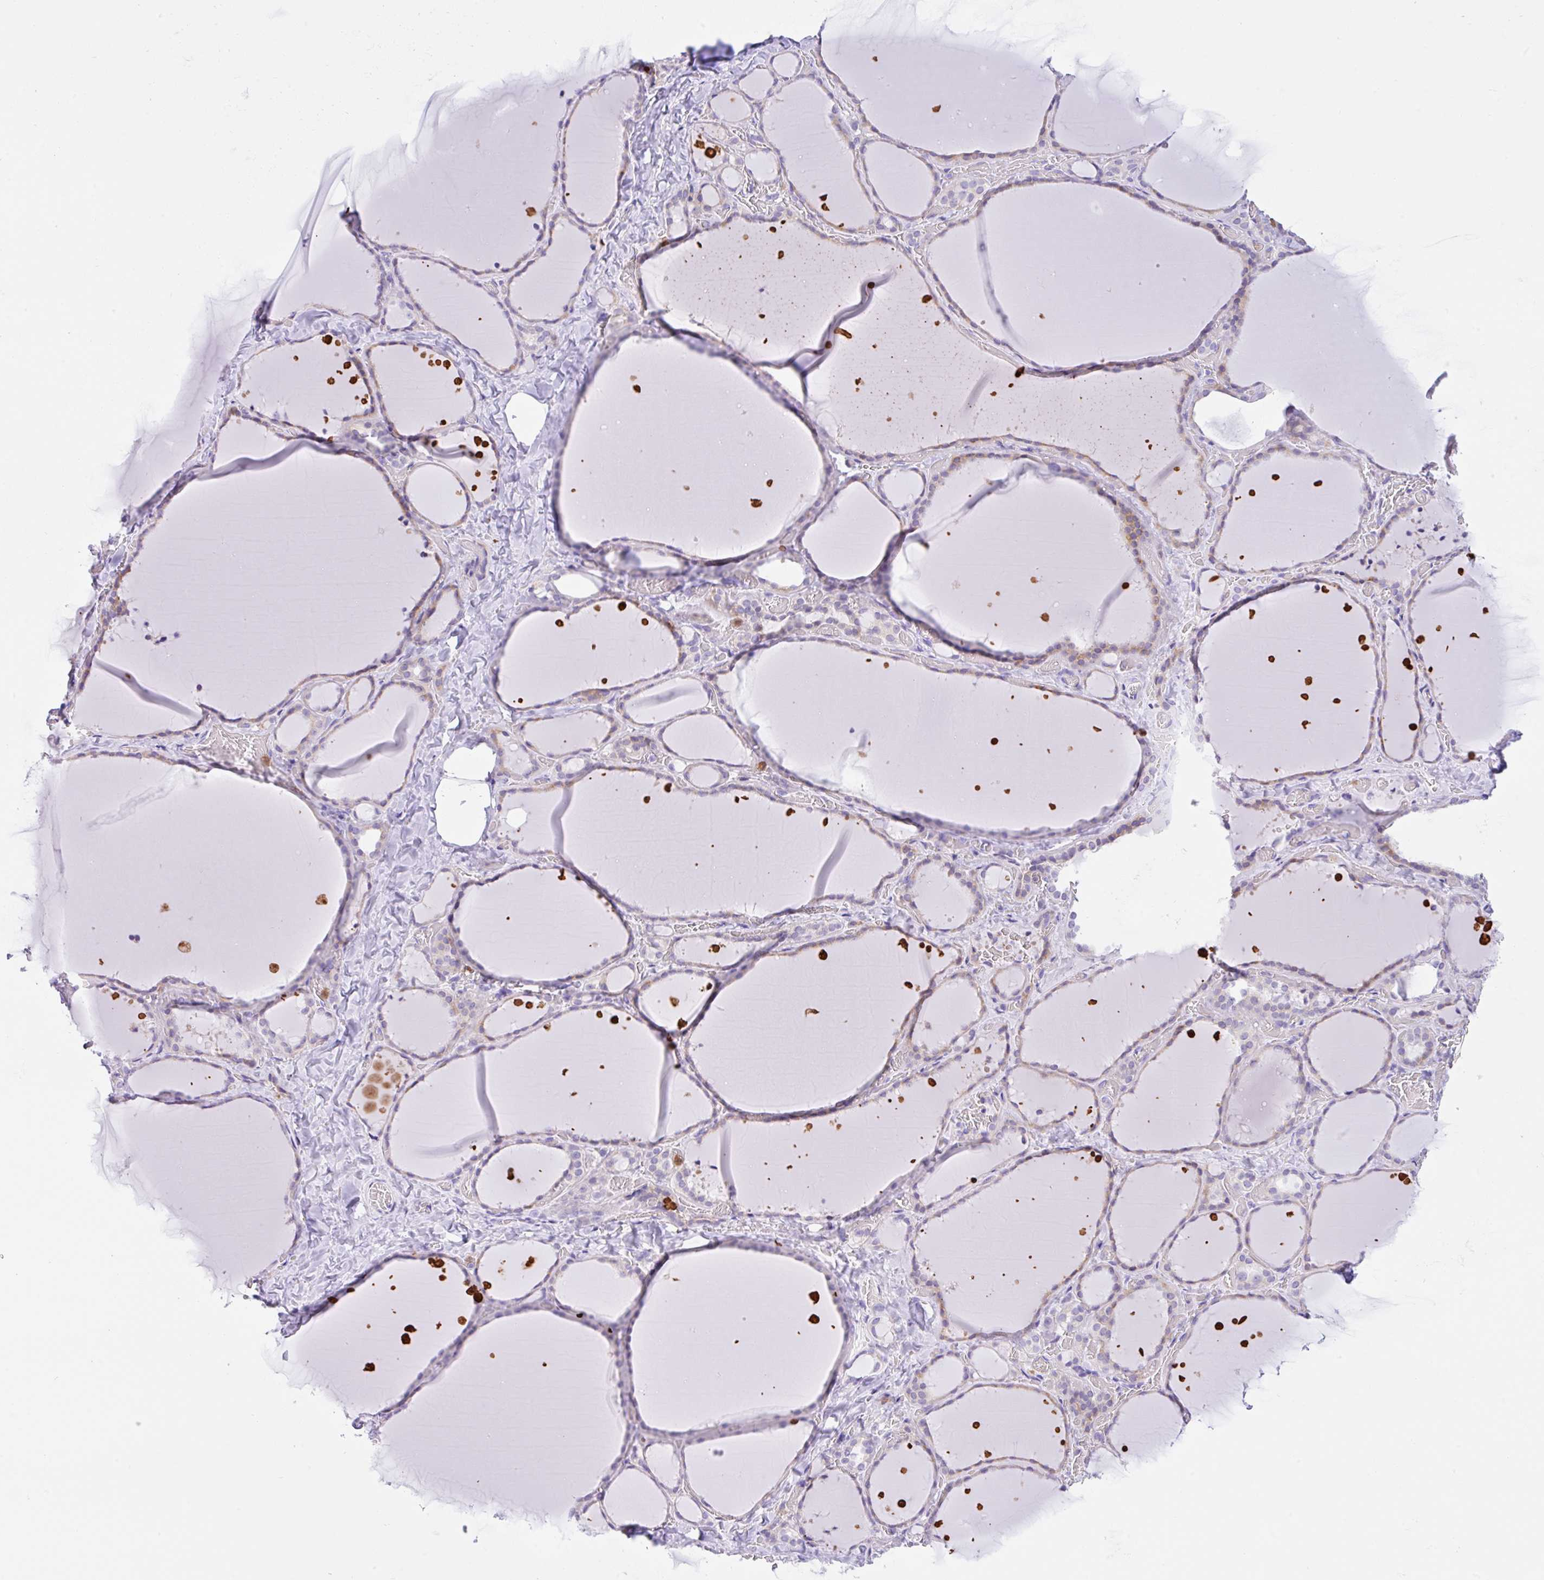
{"staining": {"intensity": "moderate", "quantity": "25%-75%", "location": "cytoplasmic/membranous"}, "tissue": "thyroid gland", "cell_type": "Glandular cells", "image_type": "normal", "snomed": [{"axis": "morphology", "description": "Normal tissue, NOS"}, {"axis": "topography", "description": "Thyroid gland"}], "caption": "A brown stain shows moderate cytoplasmic/membranous expression of a protein in glandular cells of unremarkable human thyroid gland.", "gene": "NCF1", "patient": {"sex": "female", "age": 36}}